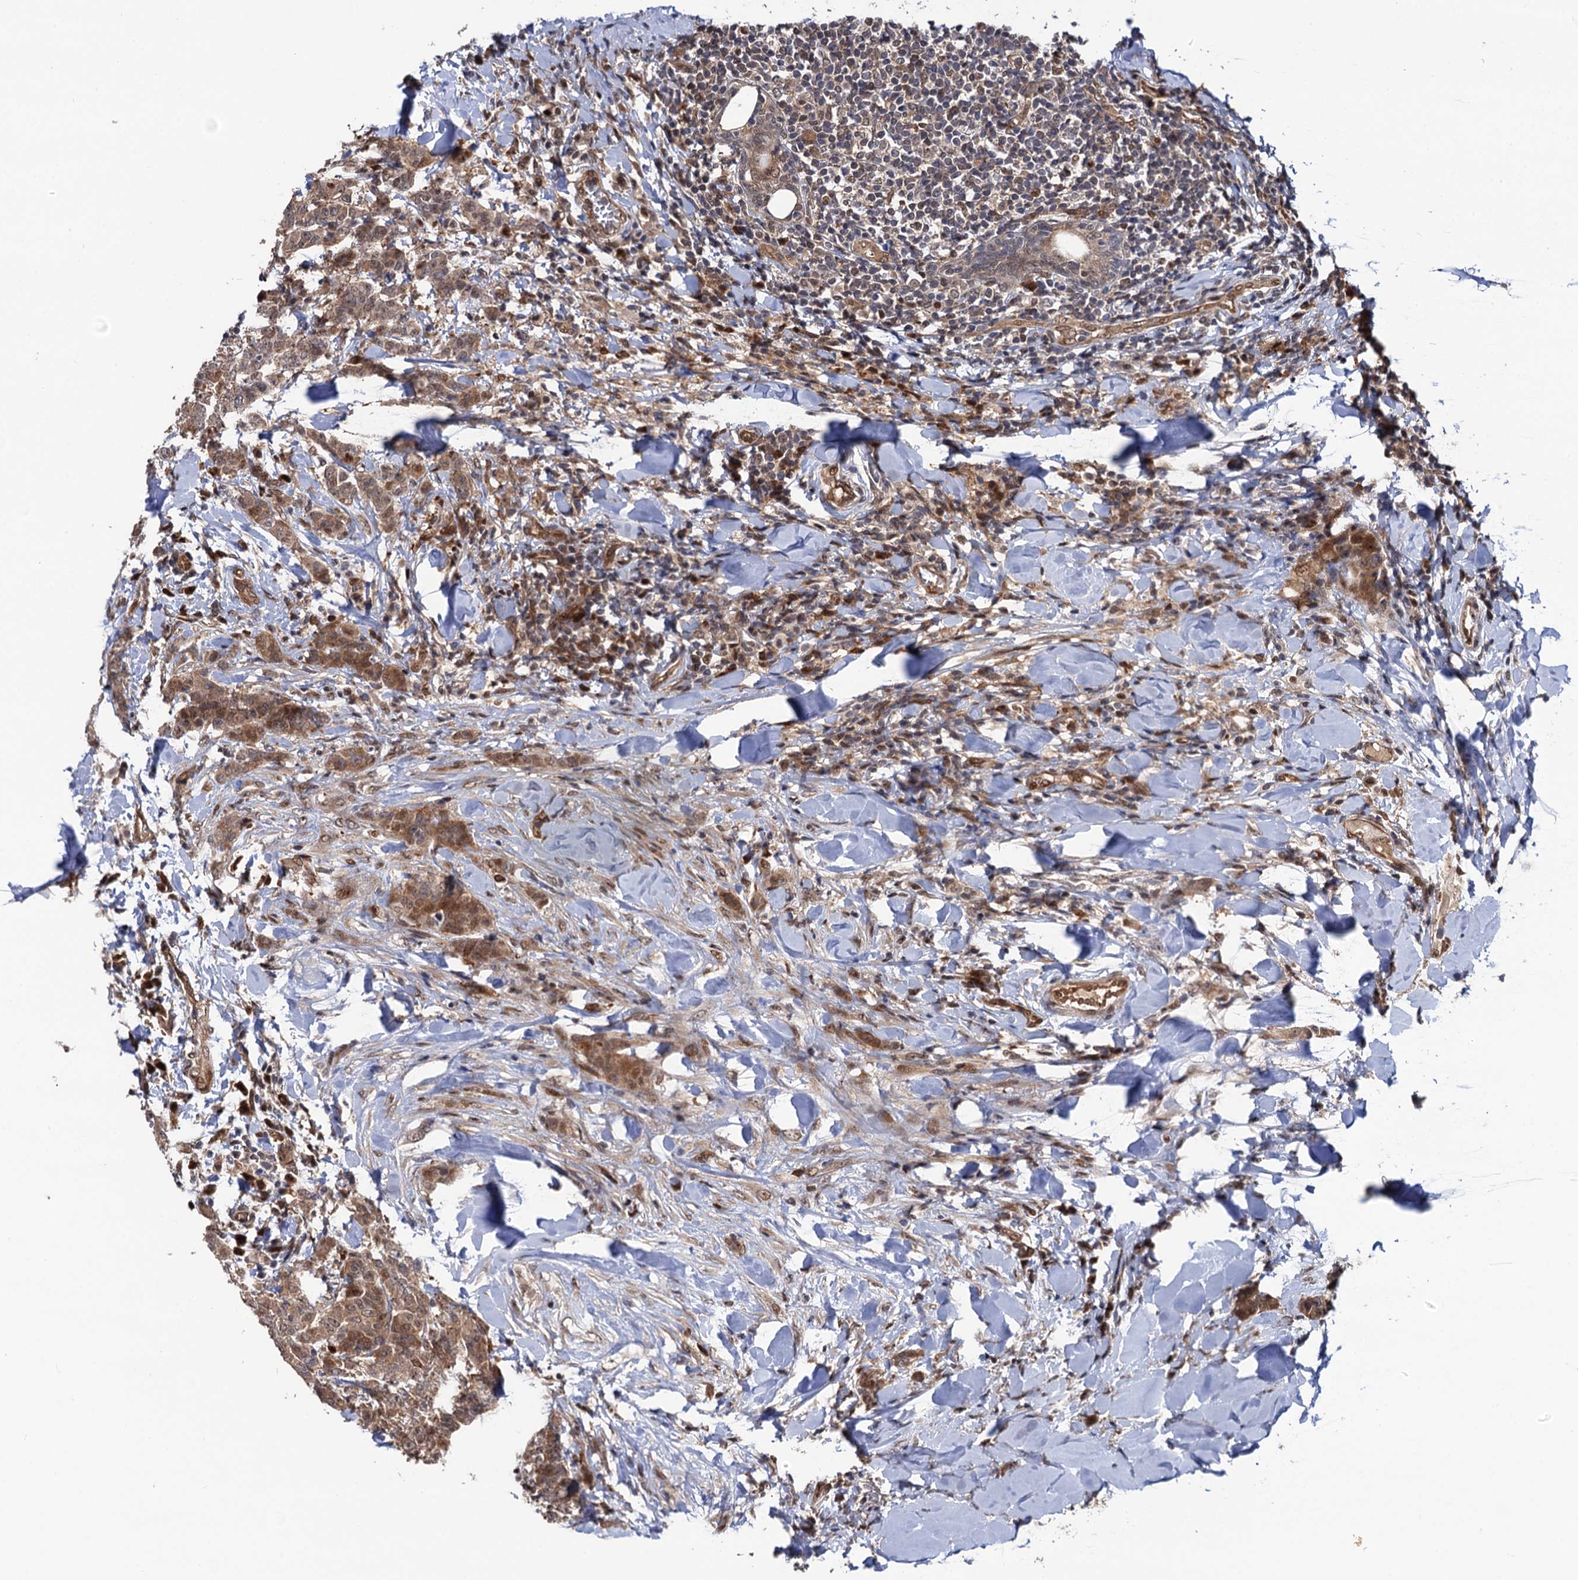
{"staining": {"intensity": "moderate", "quantity": ">75%", "location": "cytoplasmic/membranous,nuclear"}, "tissue": "breast cancer", "cell_type": "Tumor cells", "image_type": "cancer", "snomed": [{"axis": "morphology", "description": "Duct carcinoma"}, {"axis": "topography", "description": "Breast"}], "caption": "An immunohistochemistry (IHC) histopathology image of neoplastic tissue is shown. Protein staining in brown shows moderate cytoplasmic/membranous and nuclear positivity in breast infiltrating ductal carcinoma within tumor cells. (IHC, brightfield microscopy, high magnification).", "gene": "CDC23", "patient": {"sex": "female", "age": 40}}